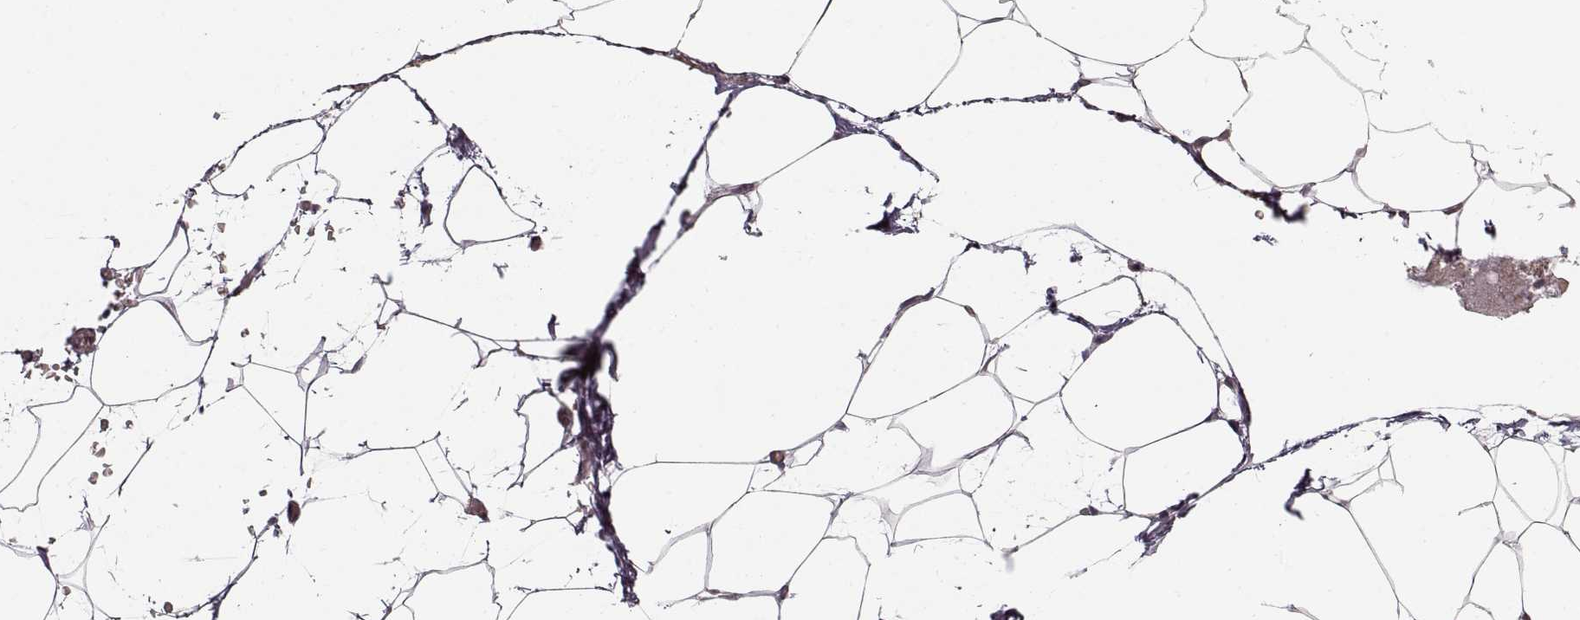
{"staining": {"intensity": "negative", "quantity": "none", "location": "none"}, "tissue": "adipose tissue", "cell_type": "Adipocytes", "image_type": "normal", "snomed": [{"axis": "morphology", "description": "Normal tissue, NOS"}, {"axis": "topography", "description": "Adipose tissue"}], "caption": "Immunohistochemistry photomicrograph of benign adipose tissue: human adipose tissue stained with DAB reveals no significant protein positivity in adipocytes.", "gene": "ASIC3", "patient": {"sex": "male", "age": 57}}